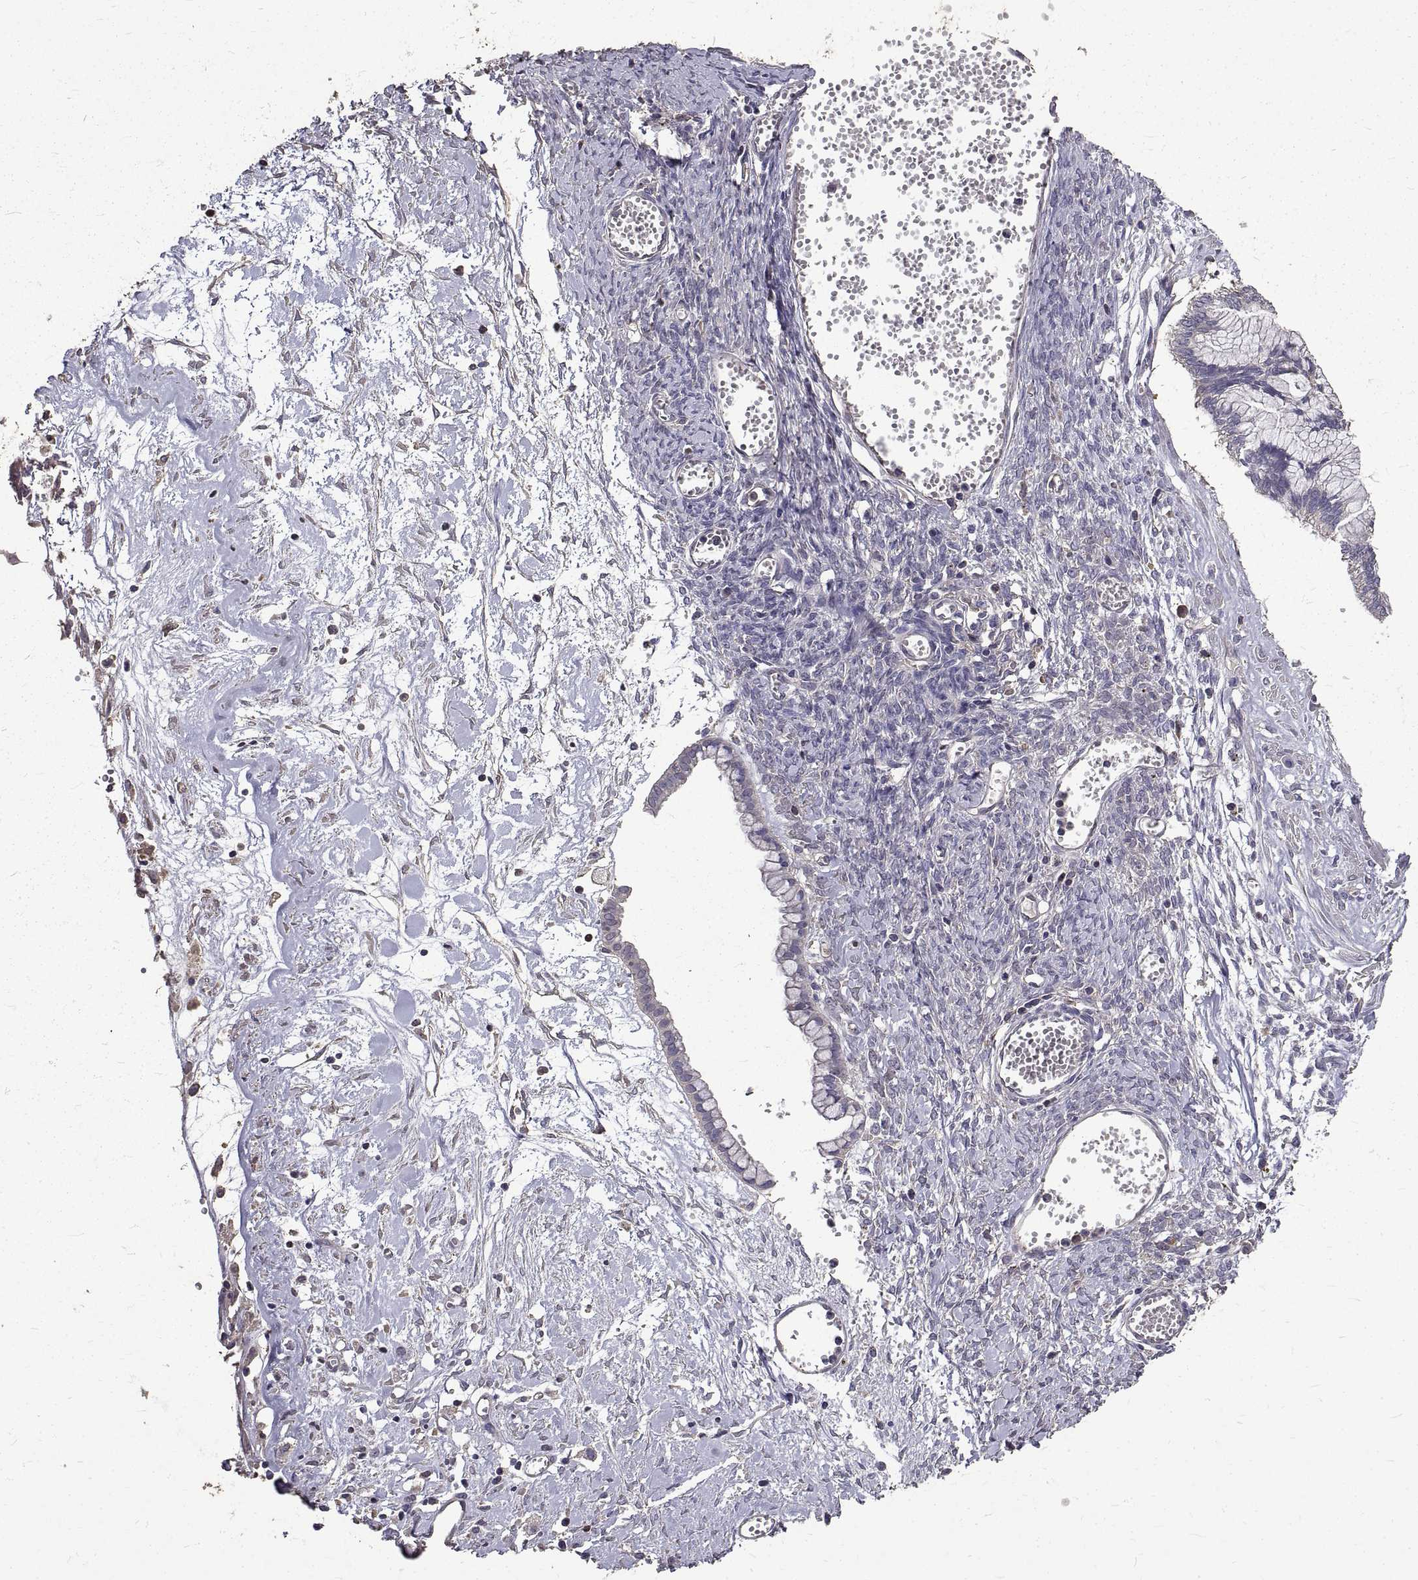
{"staining": {"intensity": "negative", "quantity": "none", "location": "none"}, "tissue": "ovarian cancer", "cell_type": "Tumor cells", "image_type": "cancer", "snomed": [{"axis": "morphology", "description": "Cystadenocarcinoma, mucinous, NOS"}, {"axis": "topography", "description": "Ovary"}], "caption": "Ovarian mucinous cystadenocarcinoma was stained to show a protein in brown. There is no significant positivity in tumor cells.", "gene": "PEA15", "patient": {"sex": "female", "age": 67}}